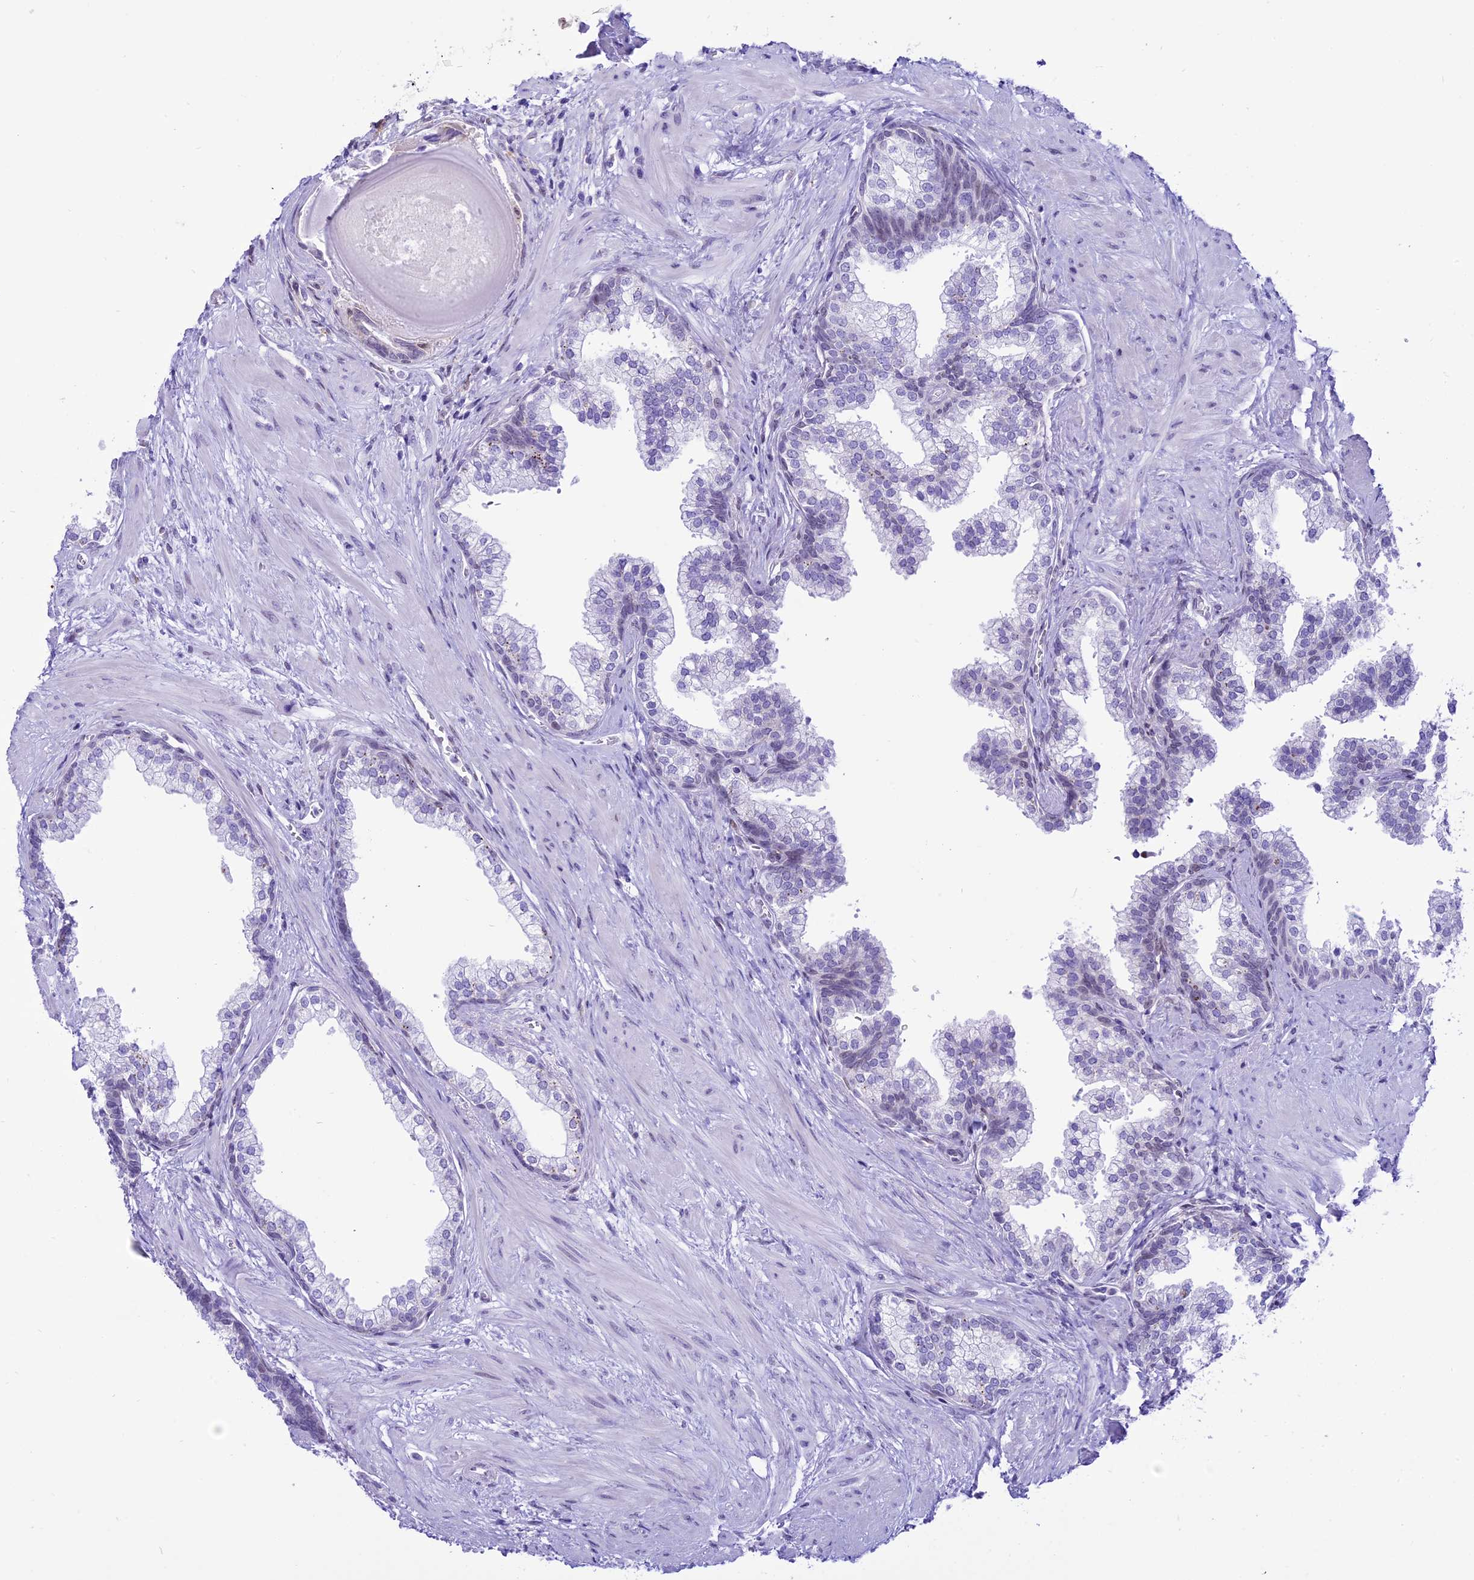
{"staining": {"intensity": "weak", "quantity": "<25%", "location": "cytoplasmic/membranous"}, "tissue": "prostate", "cell_type": "Glandular cells", "image_type": "normal", "snomed": [{"axis": "morphology", "description": "Normal tissue, NOS"}, {"axis": "topography", "description": "Prostate"}], "caption": "This photomicrograph is of normal prostate stained with IHC to label a protein in brown with the nuclei are counter-stained blue. There is no expression in glandular cells. (DAB IHC, high magnification).", "gene": "RPS6KB1", "patient": {"sex": "male", "age": 57}}